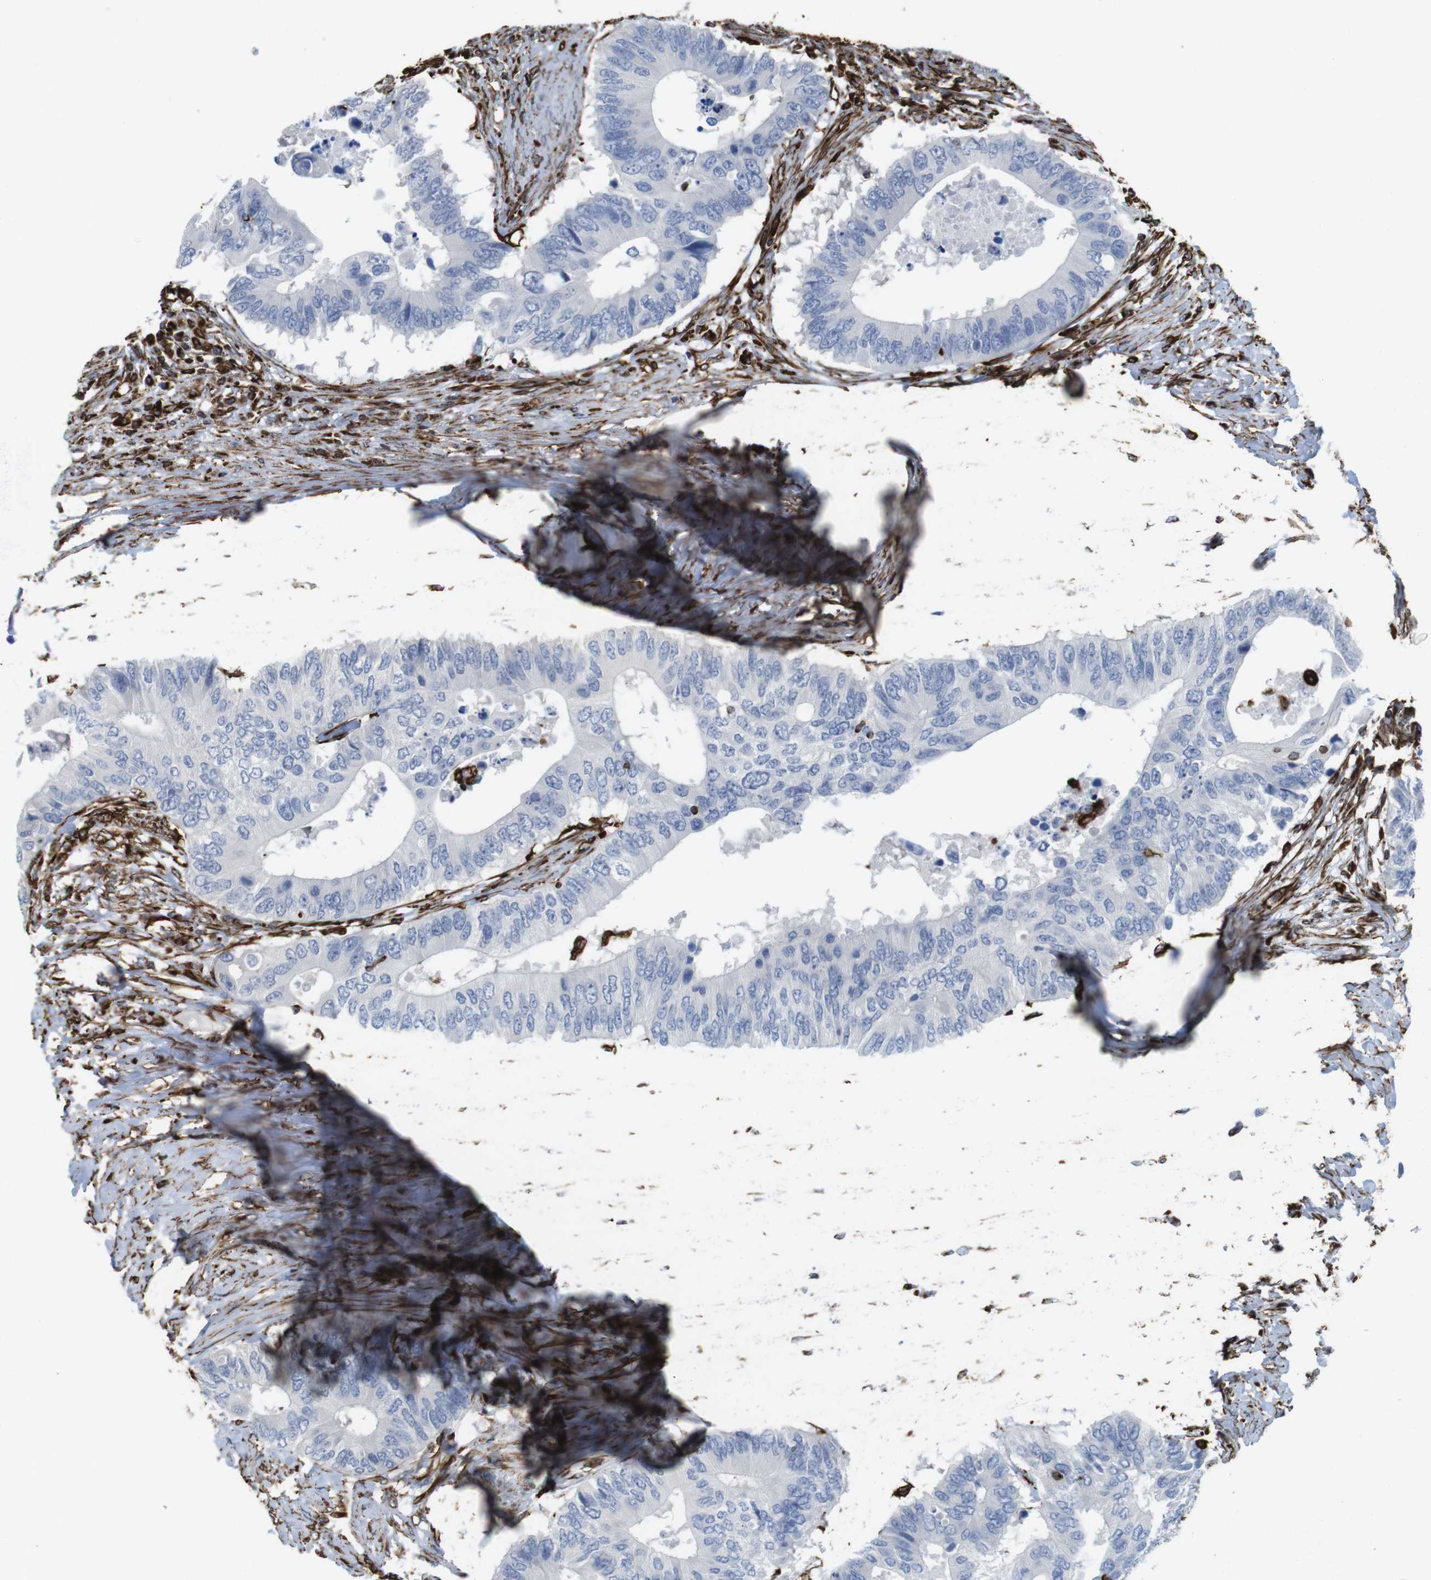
{"staining": {"intensity": "negative", "quantity": "none", "location": "none"}, "tissue": "colorectal cancer", "cell_type": "Tumor cells", "image_type": "cancer", "snomed": [{"axis": "morphology", "description": "Adenocarcinoma, NOS"}, {"axis": "topography", "description": "Colon"}], "caption": "Human colorectal cancer (adenocarcinoma) stained for a protein using immunohistochemistry (IHC) demonstrates no expression in tumor cells.", "gene": "RALGPS1", "patient": {"sex": "male", "age": 71}}